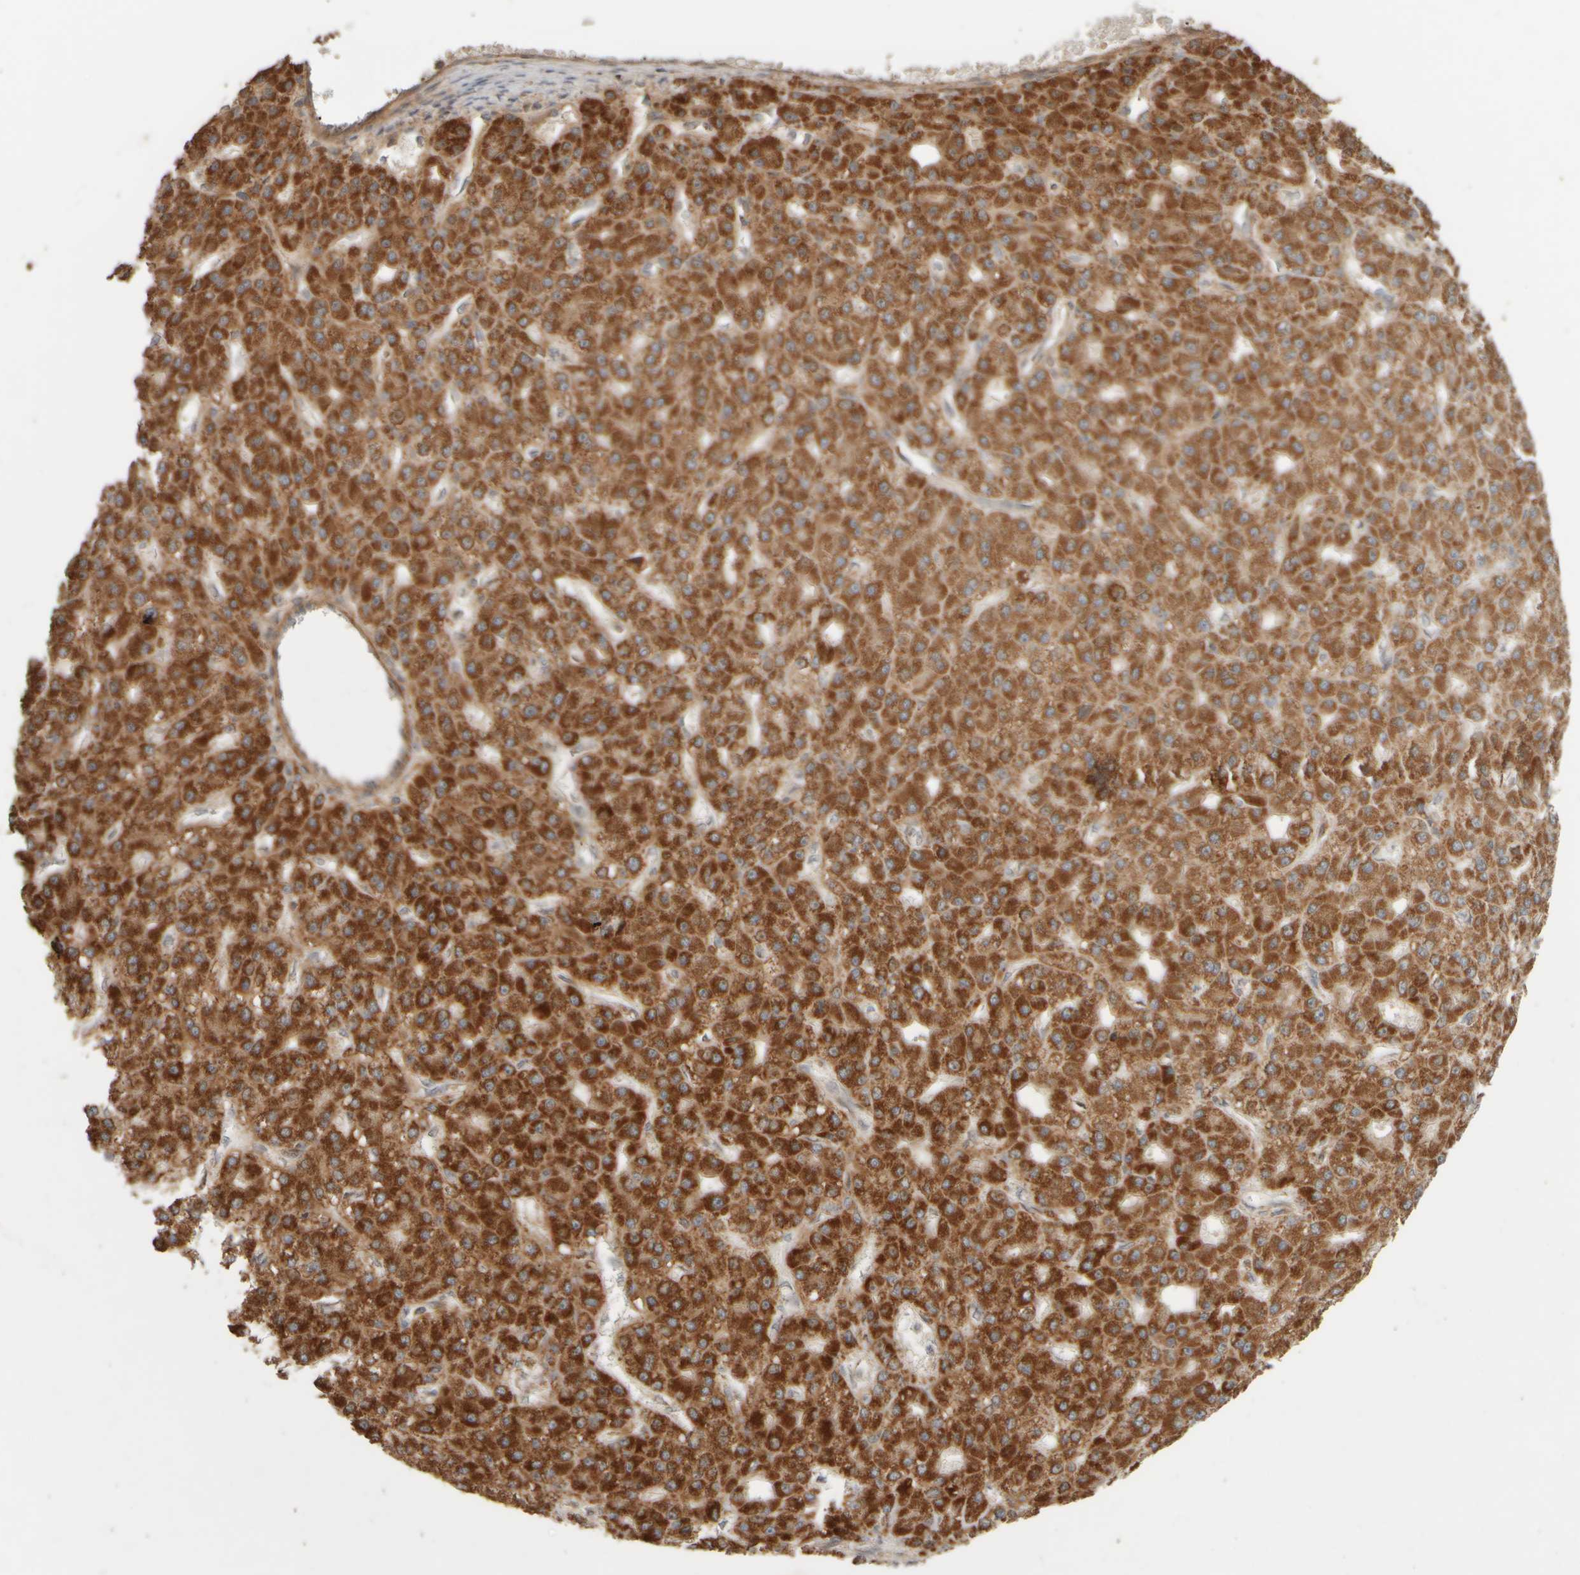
{"staining": {"intensity": "strong", "quantity": ">75%", "location": "cytoplasmic/membranous"}, "tissue": "liver cancer", "cell_type": "Tumor cells", "image_type": "cancer", "snomed": [{"axis": "morphology", "description": "Carcinoma, Hepatocellular, NOS"}, {"axis": "topography", "description": "Liver"}], "caption": "IHC staining of liver hepatocellular carcinoma, which exhibits high levels of strong cytoplasmic/membranous positivity in about >75% of tumor cells indicating strong cytoplasmic/membranous protein staining. The staining was performed using DAB (brown) for protein detection and nuclei were counterstained in hematoxylin (blue).", "gene": "EIF2B3", "patient": {"sex": "male", "age": 67}}